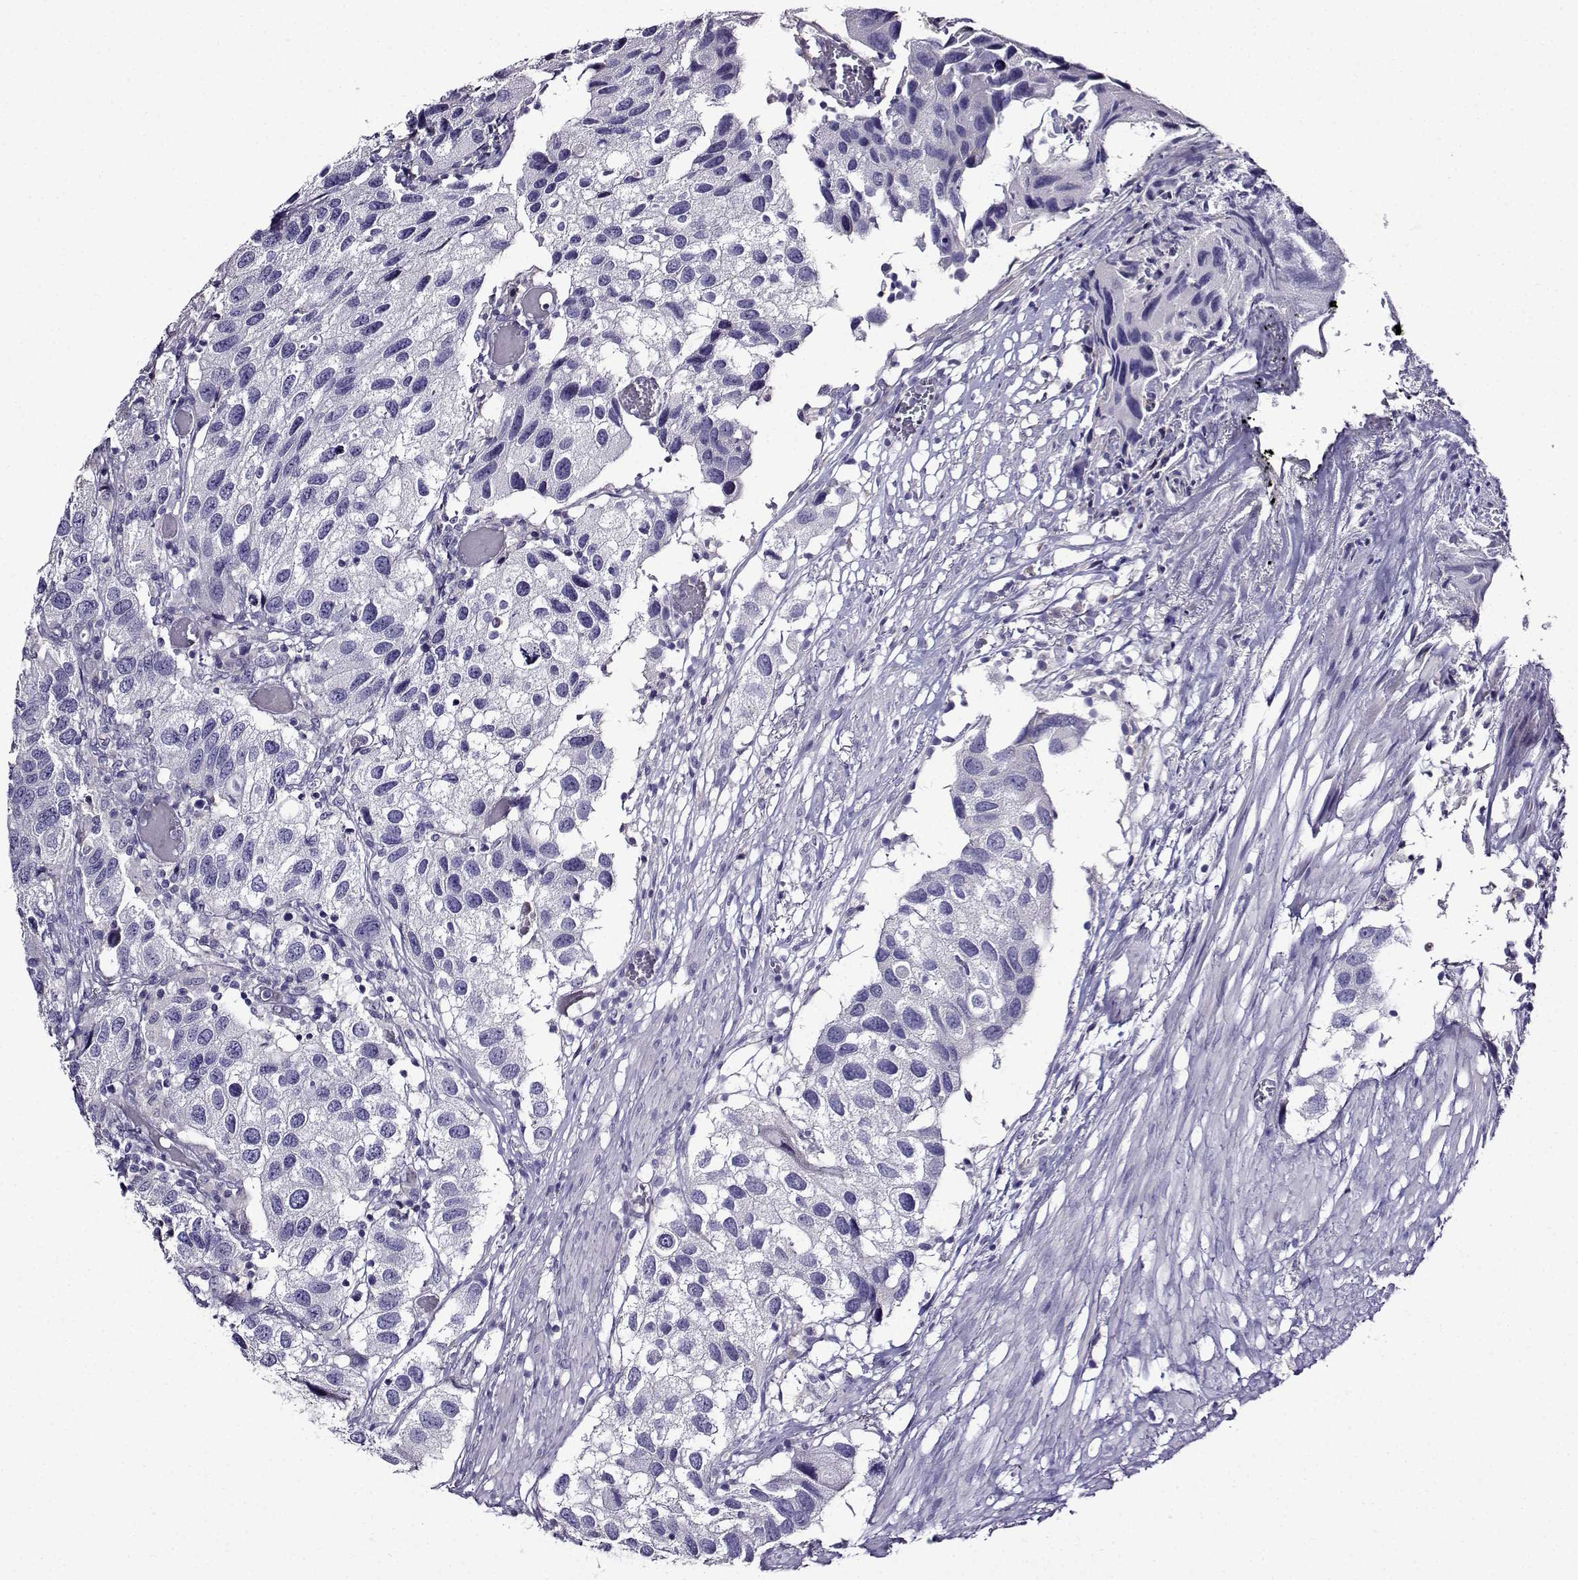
{"staining": {"intensity": "negative", "quantity": "none", "location": "none"}, "tissue": "urothelial cancer", "cell_type": "Tumor cells", "image_type": "cancer", "snomed": [{"axis": "morphology", "description": "Urothelial carcinoma, High grade"}, {"axis": "topography", "description": "Urinary bladder"}], "caption": "Micrograph shows no significant protein staining in tumor cells of urothelial carcinoma (high-grade).", "gene": "TMEM266", "patient": {"sex": "male", "age": 79}}